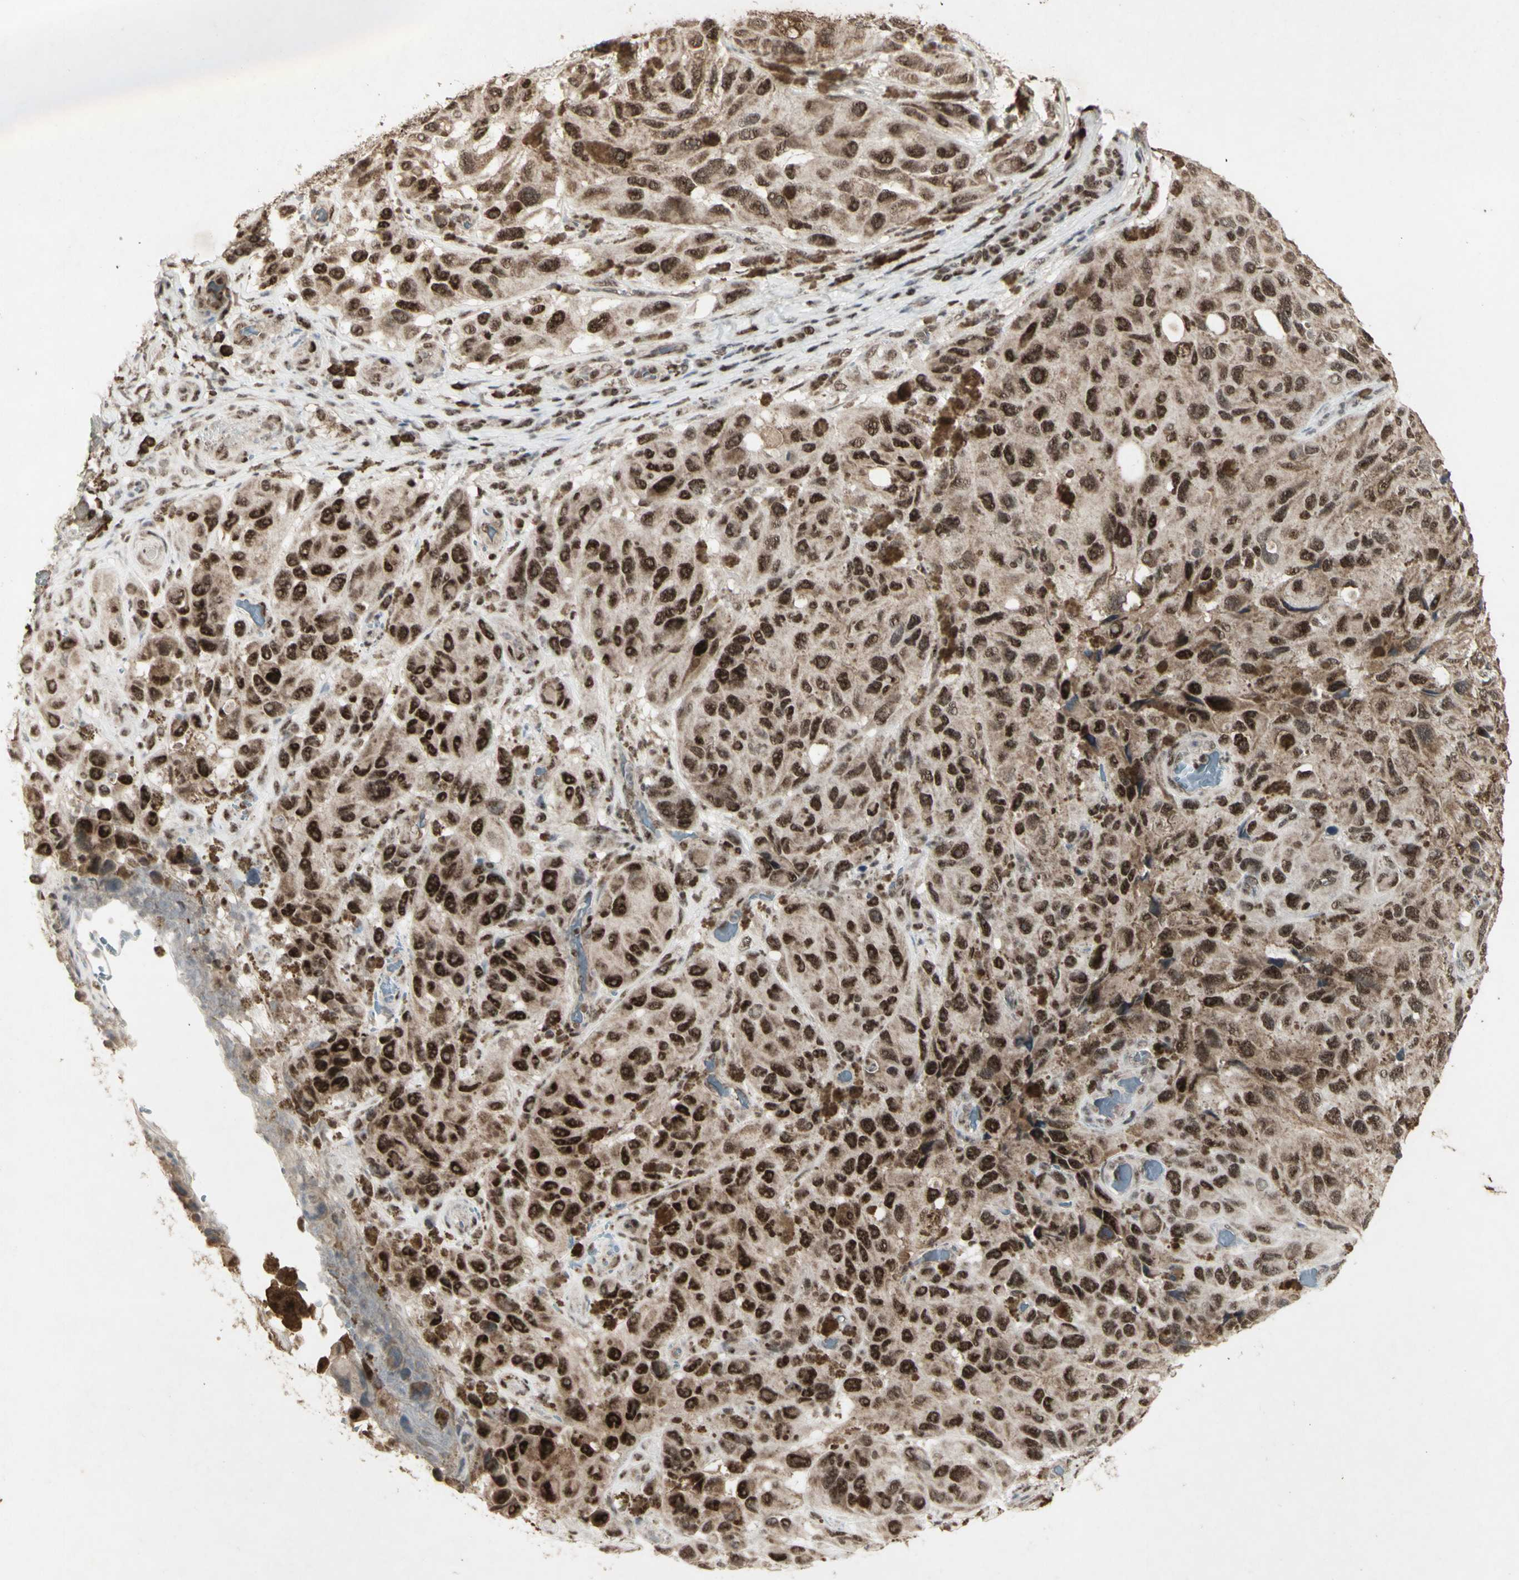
{"staining": {"intensity": "strong", "quantity": ">75%", "location": "cytoplasmic/membranous,nuclear"}, "tissue": "melanoma", "cell_type": "Tumor cells", "image_type": "cancer", "snomed": [{"axis": "morphology", "description": "Malignant melanoma, NOS"}, {"axis": "topography", "description": "Skin"}], "caption": "Immunohistochemistry micrograph of neoplastic tissue: melanoma stained using immunohistochemistry (IHC) demonstrates high levels of strong protein expression localized specifically in the cytoplasmic/membranous and nuclear of tumor cells, appearing as a cytoplasmic/membranous and nuclear brown color.", "gene": "CCNT1", "patient": {"sex": "female", "age": 73}}